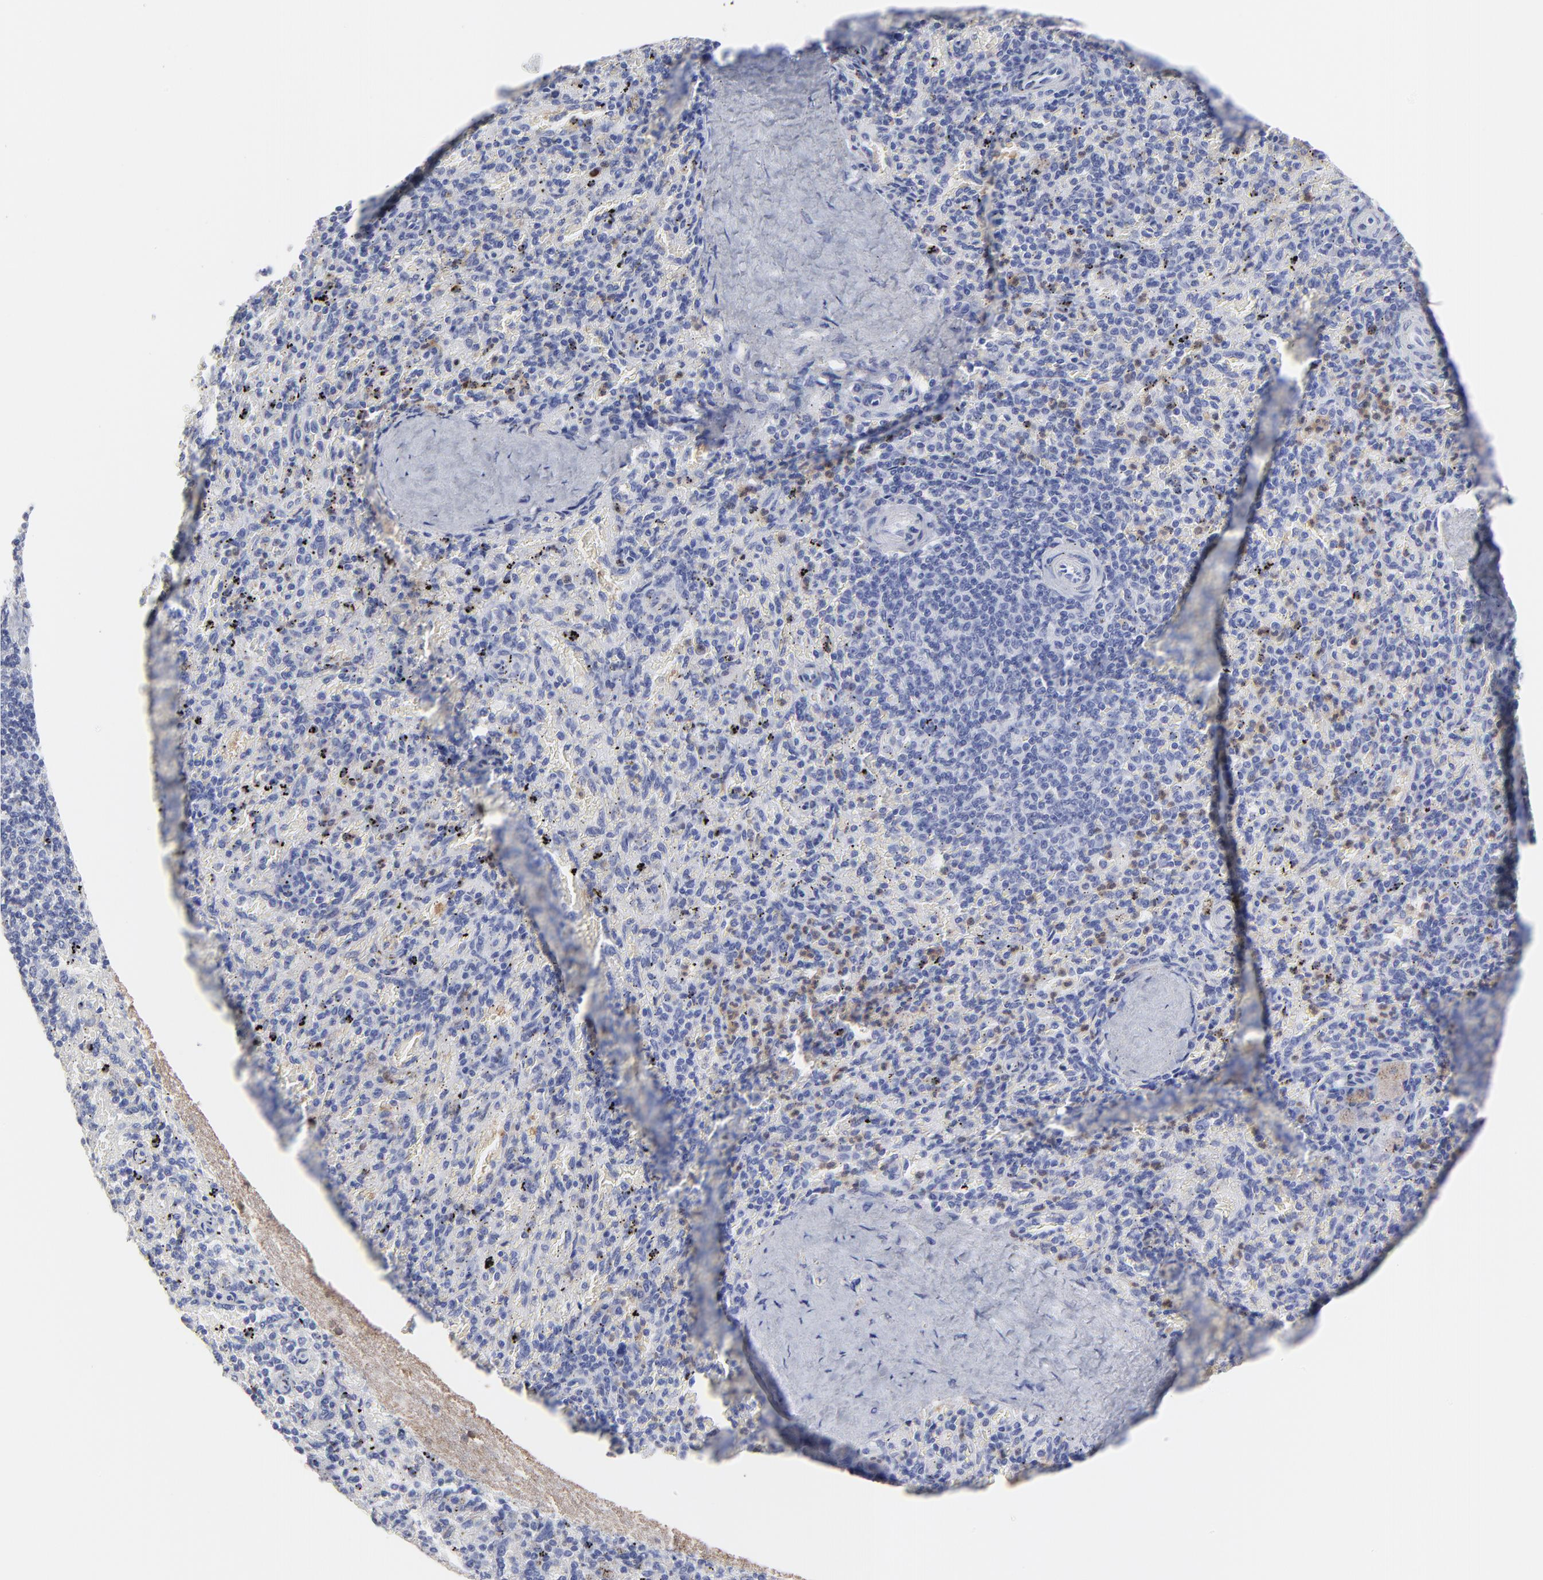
{"staining": {"intensity": "negative", "quantity": "none", "location": "none"}, "tissue": "spleen", "cell_type": "Cells in red pulp", "image_type": "normal", "snomed": [{"axis": "morphology", "description": "Normal tissue, NOS"}, {"axis": "topography", "description": "Spleen"}], "caption": "Cells in red pulp show no significant staining in unremarkable spleen. (IHC, brightfield microscopy, high magnification).", "gene": "SMARCA1", "patient": {"sex": "female", "age": 43}}